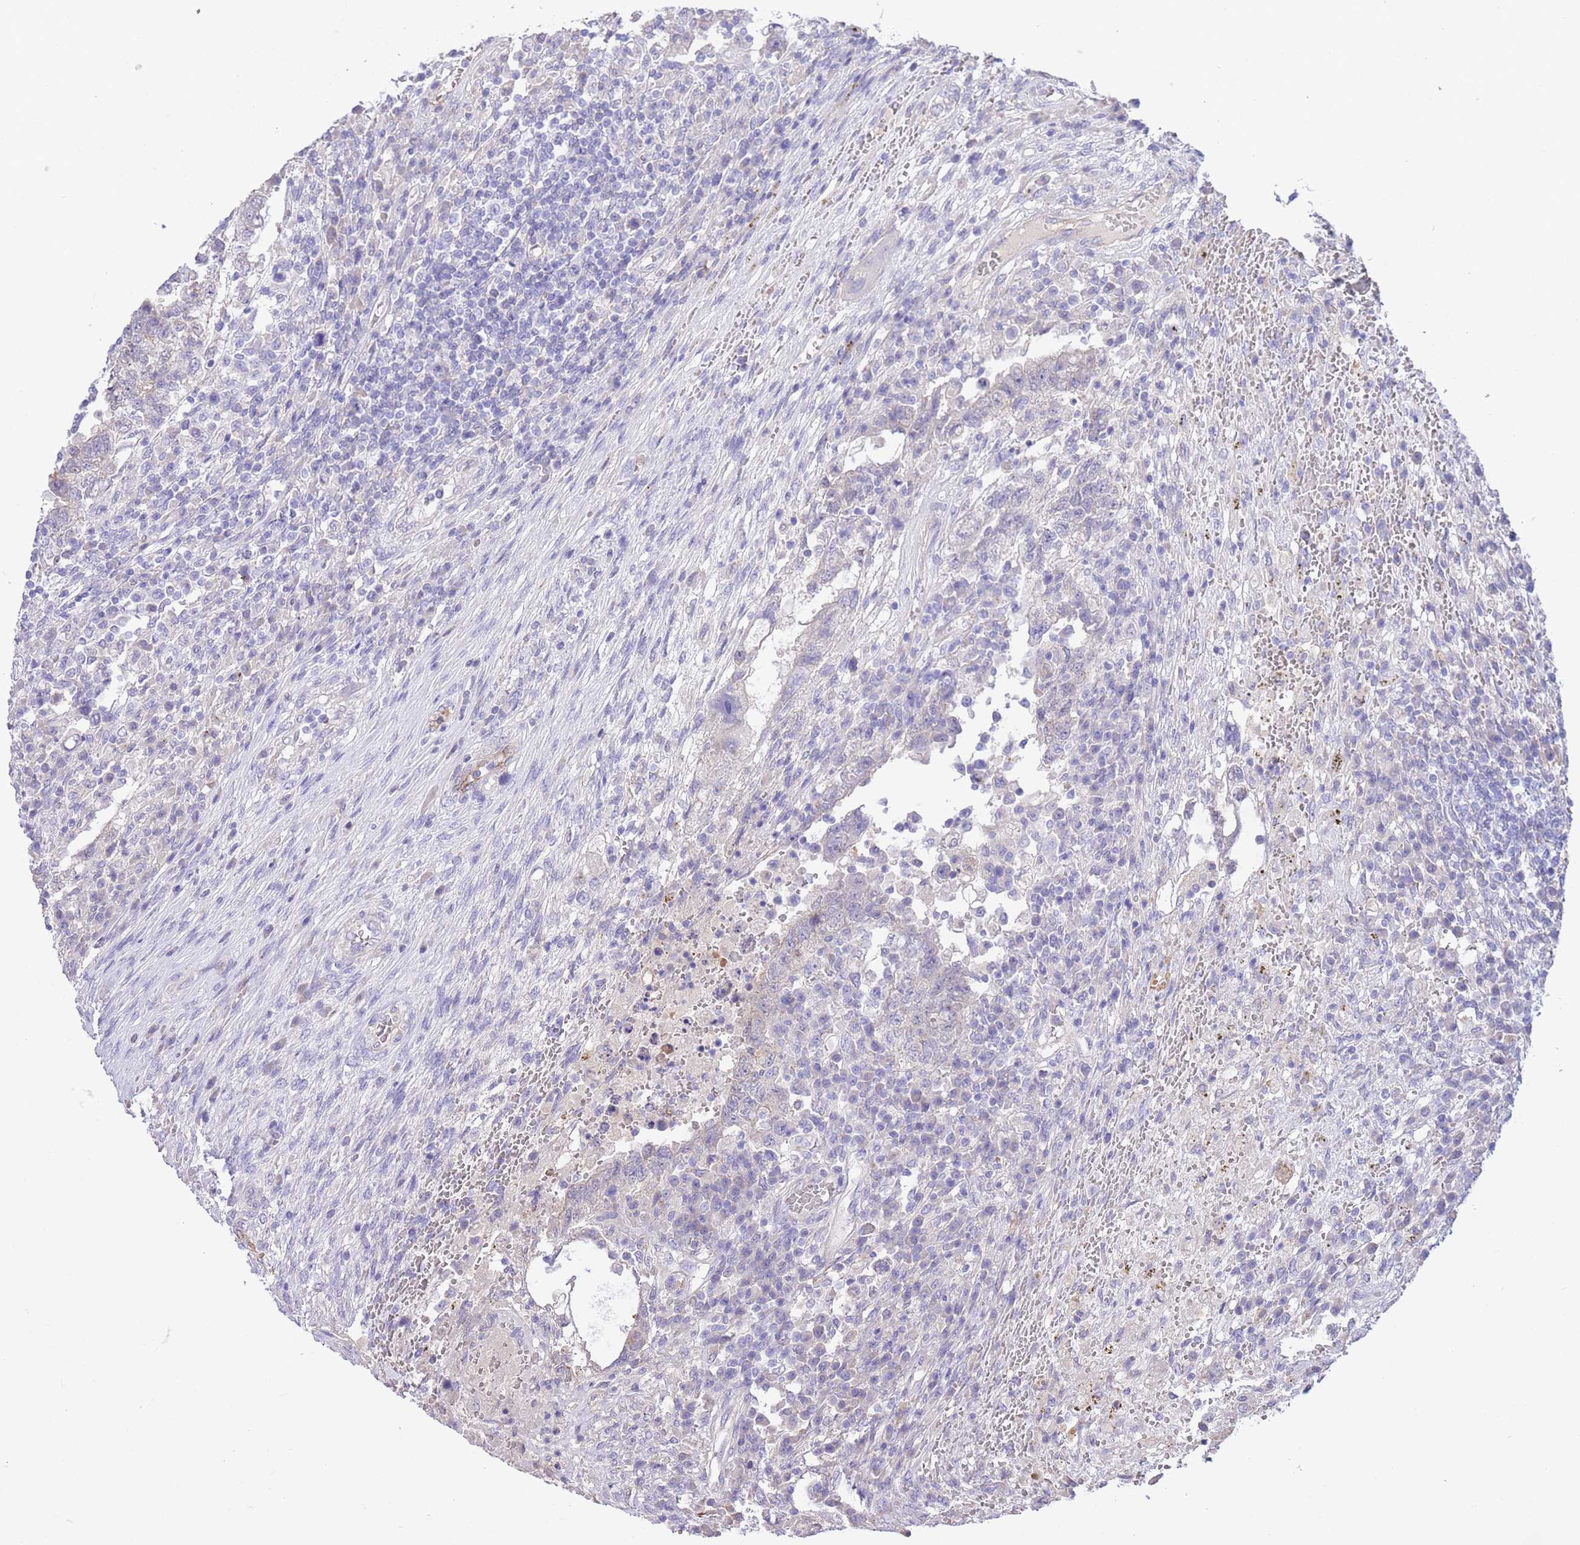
{"staining": {"intensity": "negative", "quantity": "none", "location": "none"}, "tissue": "testis cancer", "cell_type": "Tumor cells", "image_type": "cancer", "snomed": [{"axis": "morphology", "description": "Carcinoma, Embryonal, NOS"}, {"axis": "topography", "description": "Testis"}], "caption": "A high-resolution histopathology image shows immunohistochemistry (IHC) staining of testis cancer, which demonstrates no significant staining in tumor cells.", "gene": "PGM1", "patient": {"sex": "male", "age": 26}}